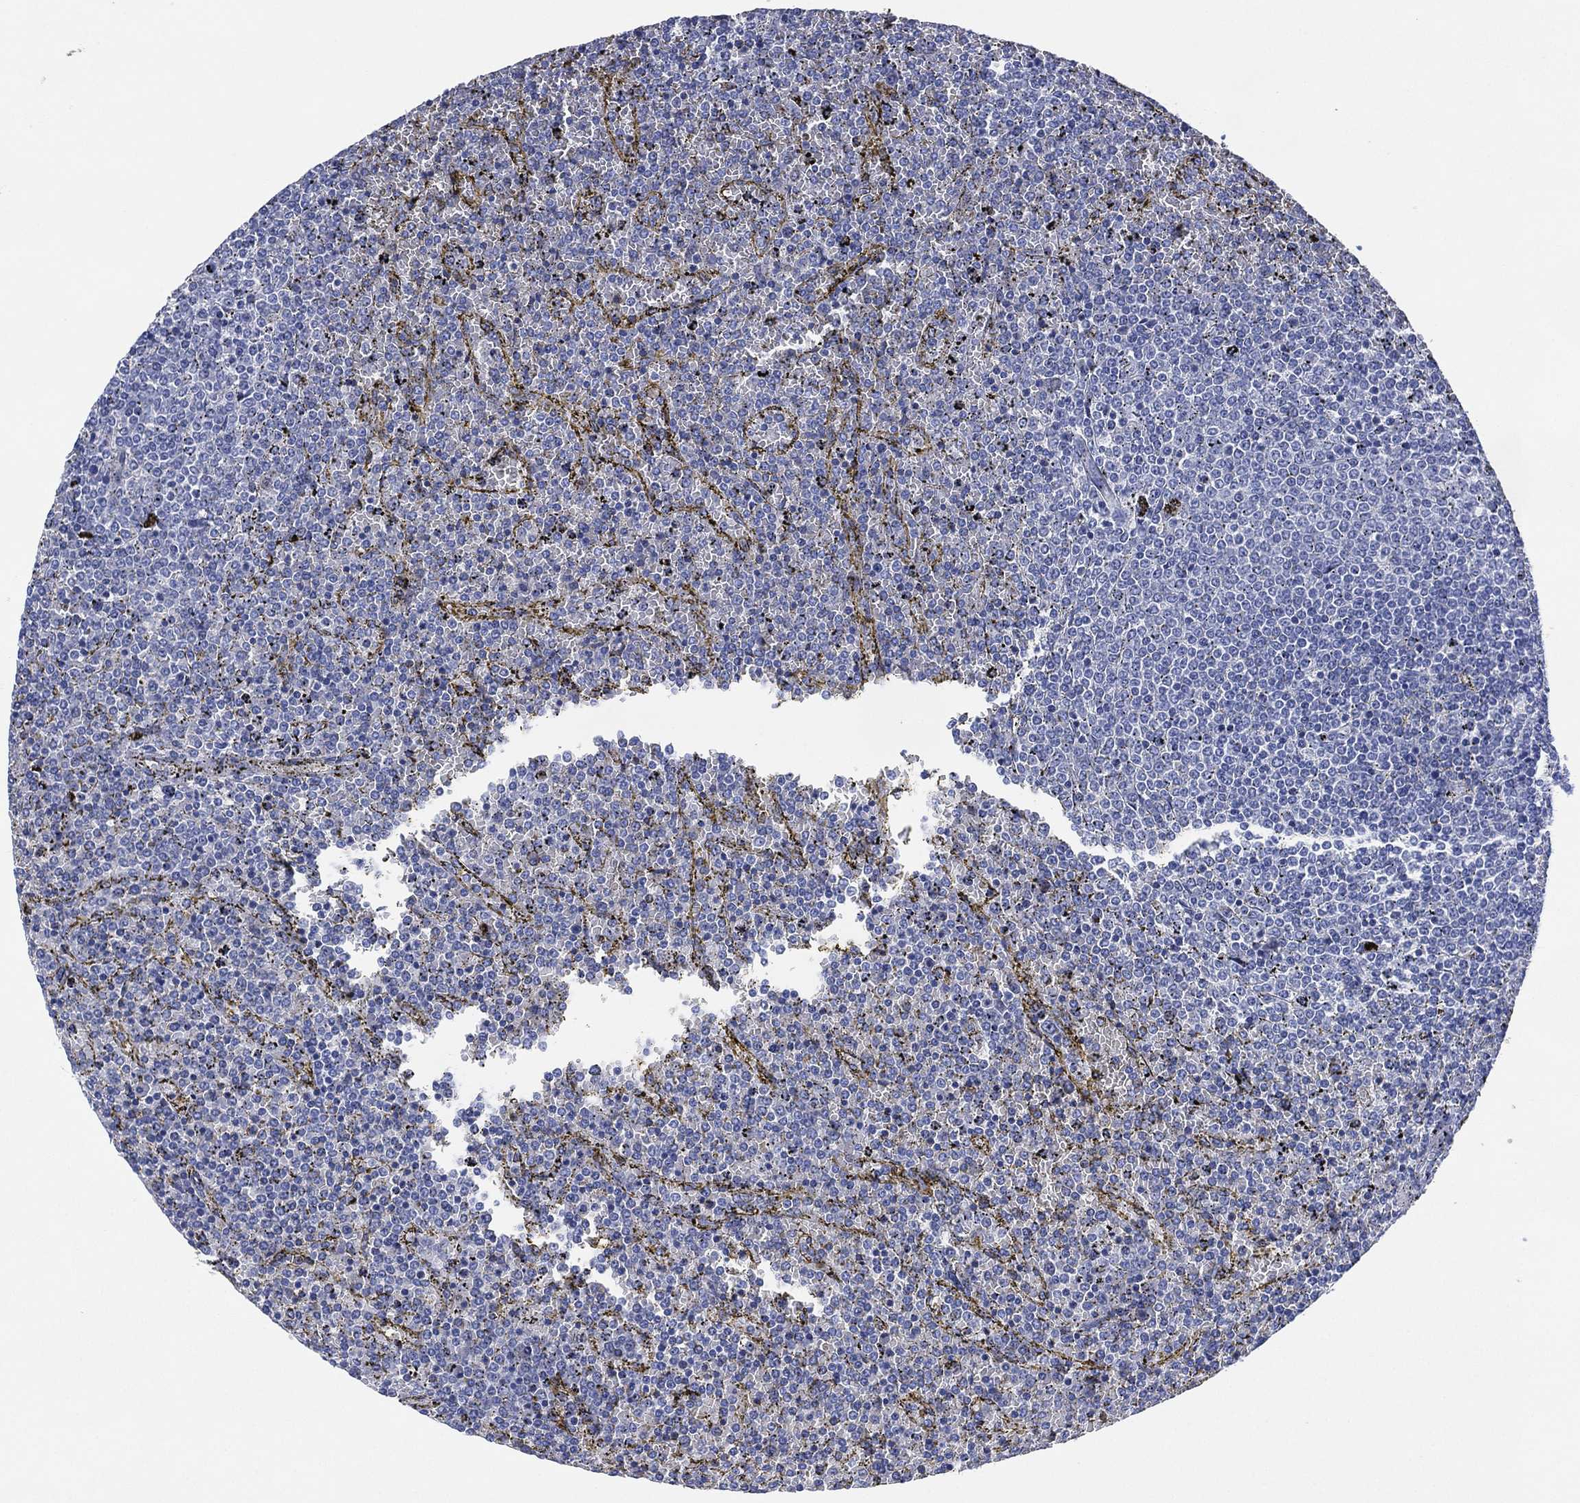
{"staining": {"intensity": "negative", "quantity": "none", "location": "none"}, "tissue": "lymphoma", "cell_type": "Tumor cells", "image_type": "cancer", "snomed": [{"axis": "morphology", "description": "Malignant lymphoma, non-Hodgkin's type, Low grade"}, {"axis": "topography", "description": "Spleen"}], "caption": "The histopathology image displays no staining of tumor cells in lymphoma.", "gene": "CHRNA3", "patient": {"sex": "female", "age": 77}}